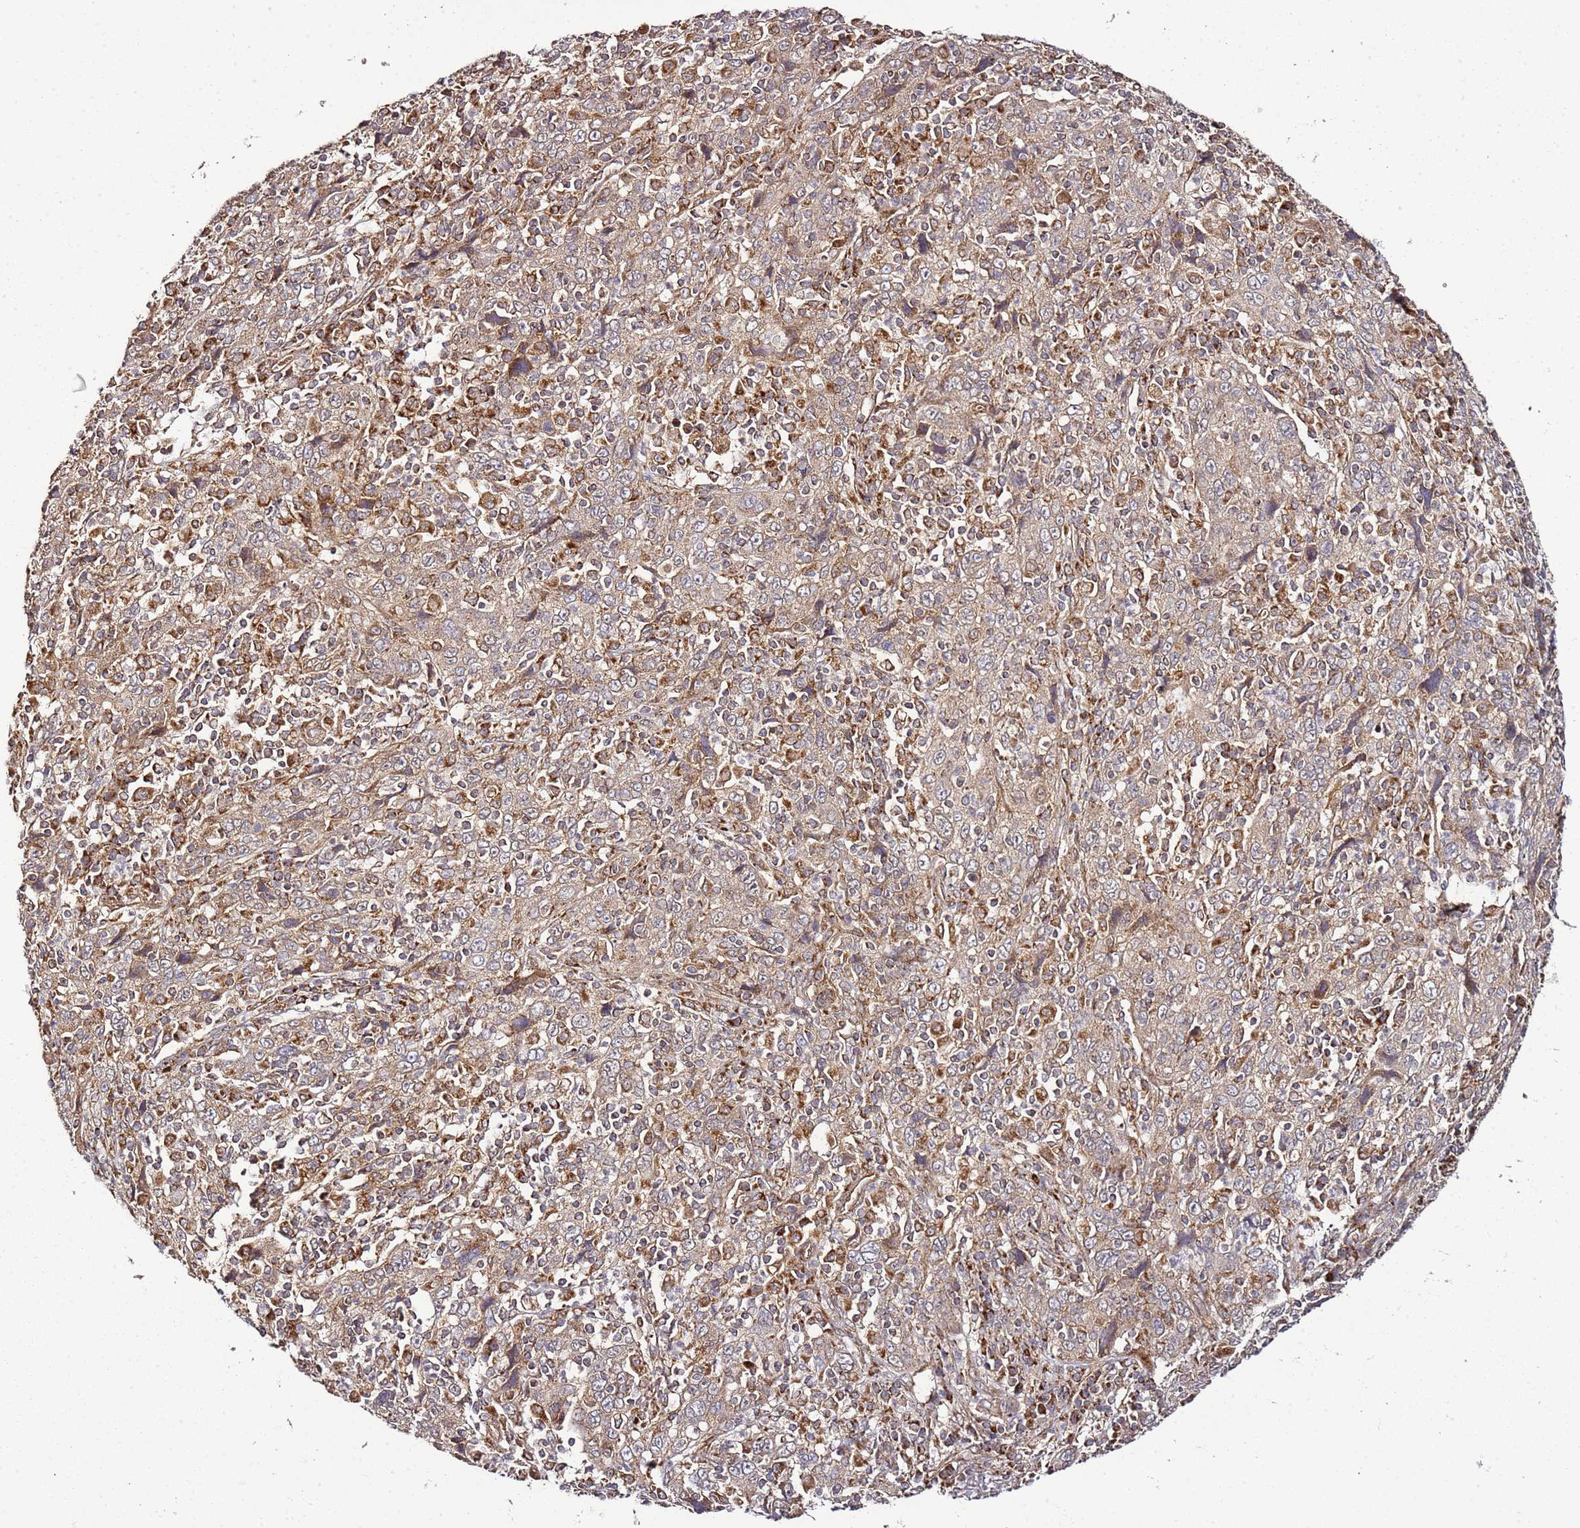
{"staining": {"intensity": "moderate", "quantity": ">75%", "location": "cytoplasmic/membranous"}, "tissue": "cervical cancer", "cell_type": "Tumor cells", "image_type": "cancer", "snomed": [{"axis": "morphology", "description": "Squamous cell carcinoma, NOS"}, {"axis": "topography", "description": "Cervix"}], "caption": "IHC of human cervical squamous cell carcinoma reveals medium levels of moderate cytoplasmic/membranous positivity in approximately >75% of tumor cells. The staining was performed using DAB (3,3'-diaminobenzidine), with brown indicating positive protein expression. Nuclei are stained blue with hematoxylin.", "gene": "TM2D2", "patient": {"sex": "female", "age": 46}}